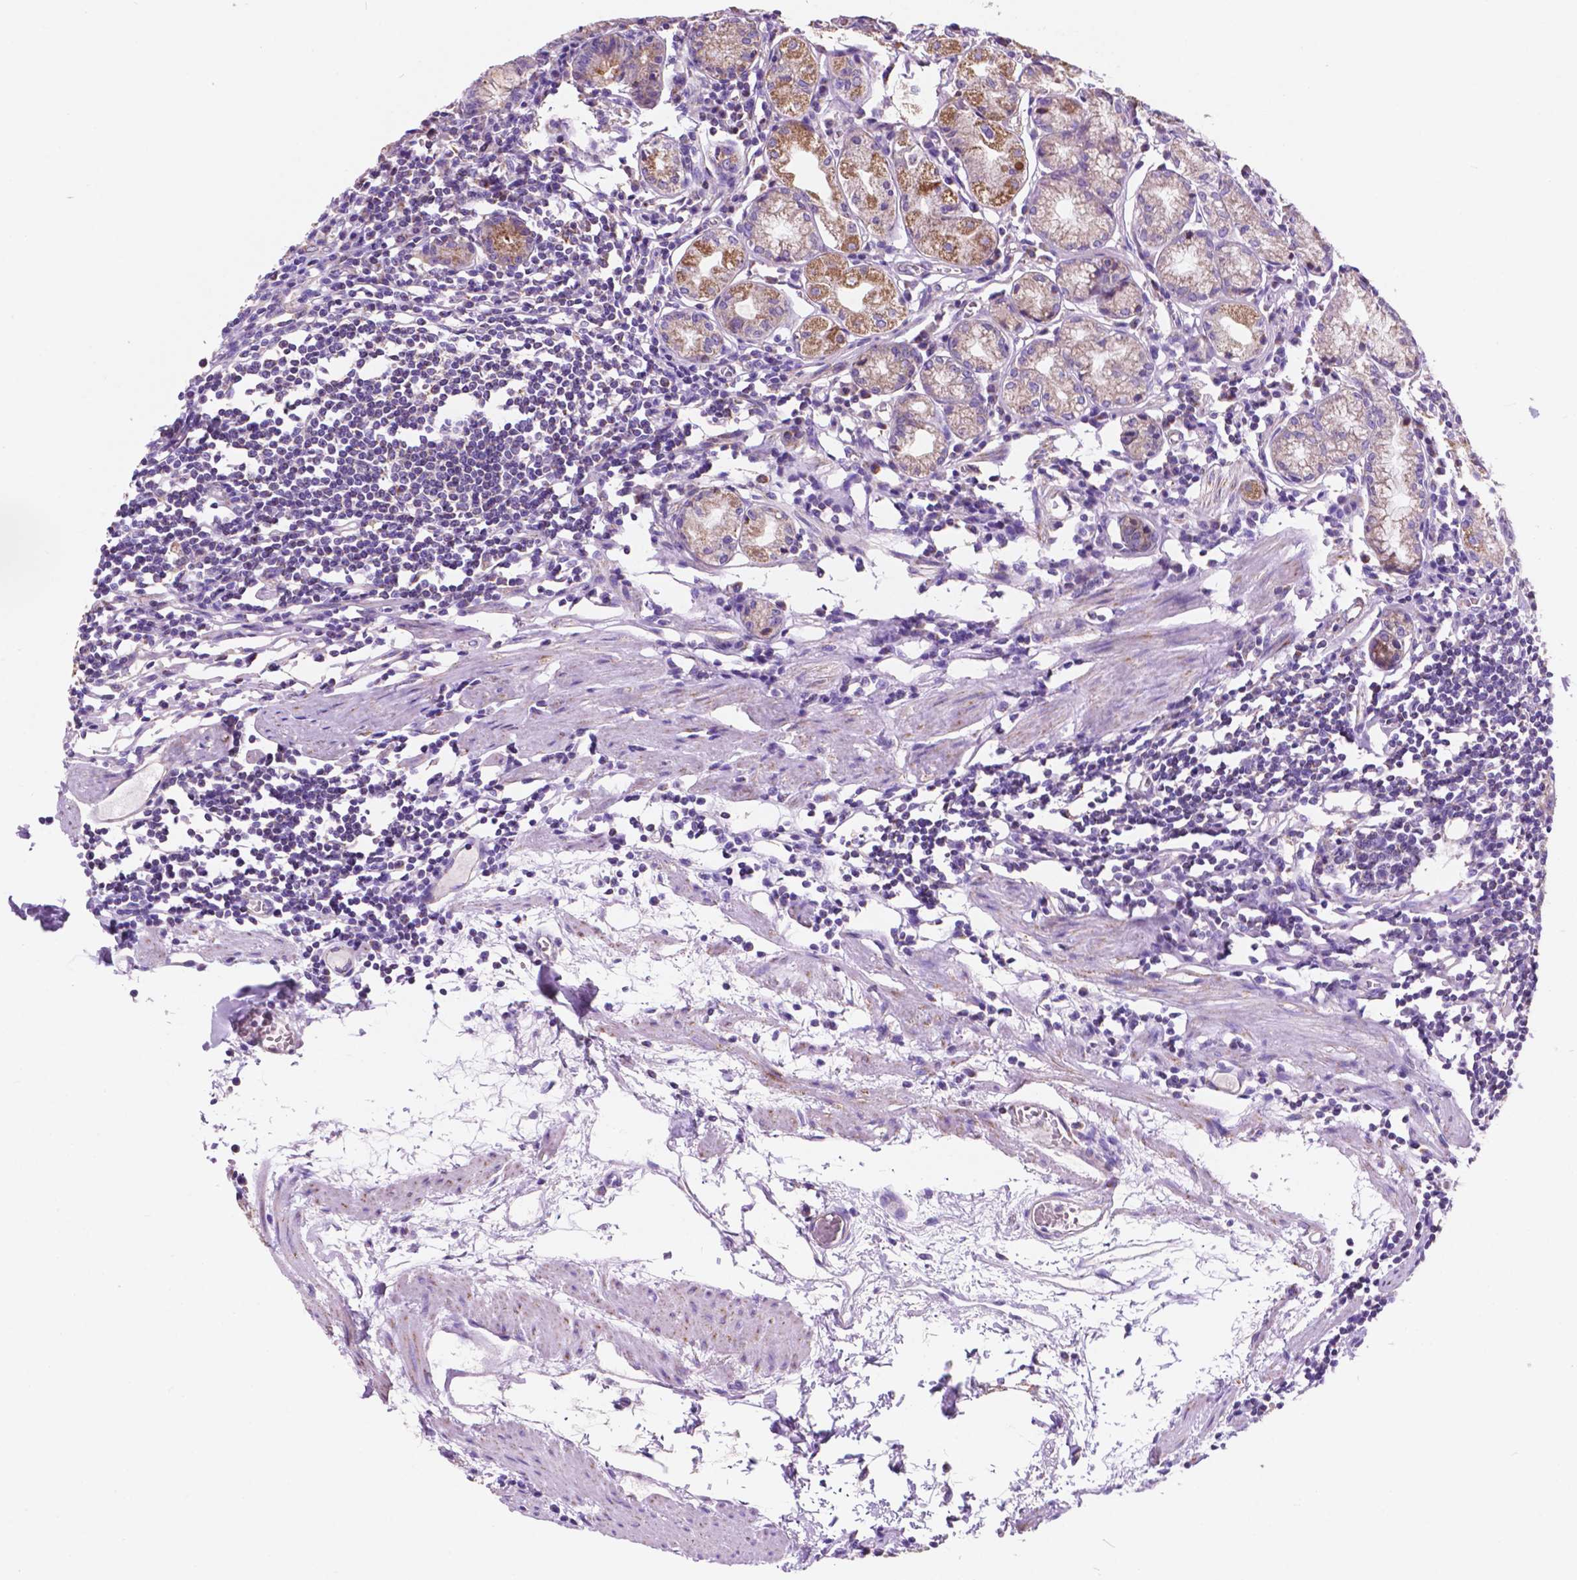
{"staining": {"intensity": "moderate", "quantity": "25%-75%", "location": "cytoplasmic/membranous"}, "tissue": "stomach", "cell_type": "Glandular cells", "image_type": "normal", "snomed": [{"axis": "morphology", "description": "Normal tissue, NOS"}, {"axis": "topography", "description": "Stomach"}], "caption": "Moderate cytoplasmic/membranous expression for a protein is seen in about 25%-75% of glandular cells of benign stomach using IHC.", "gene": "TRPV5", "patient": {"sex": "male", "age": 55}}